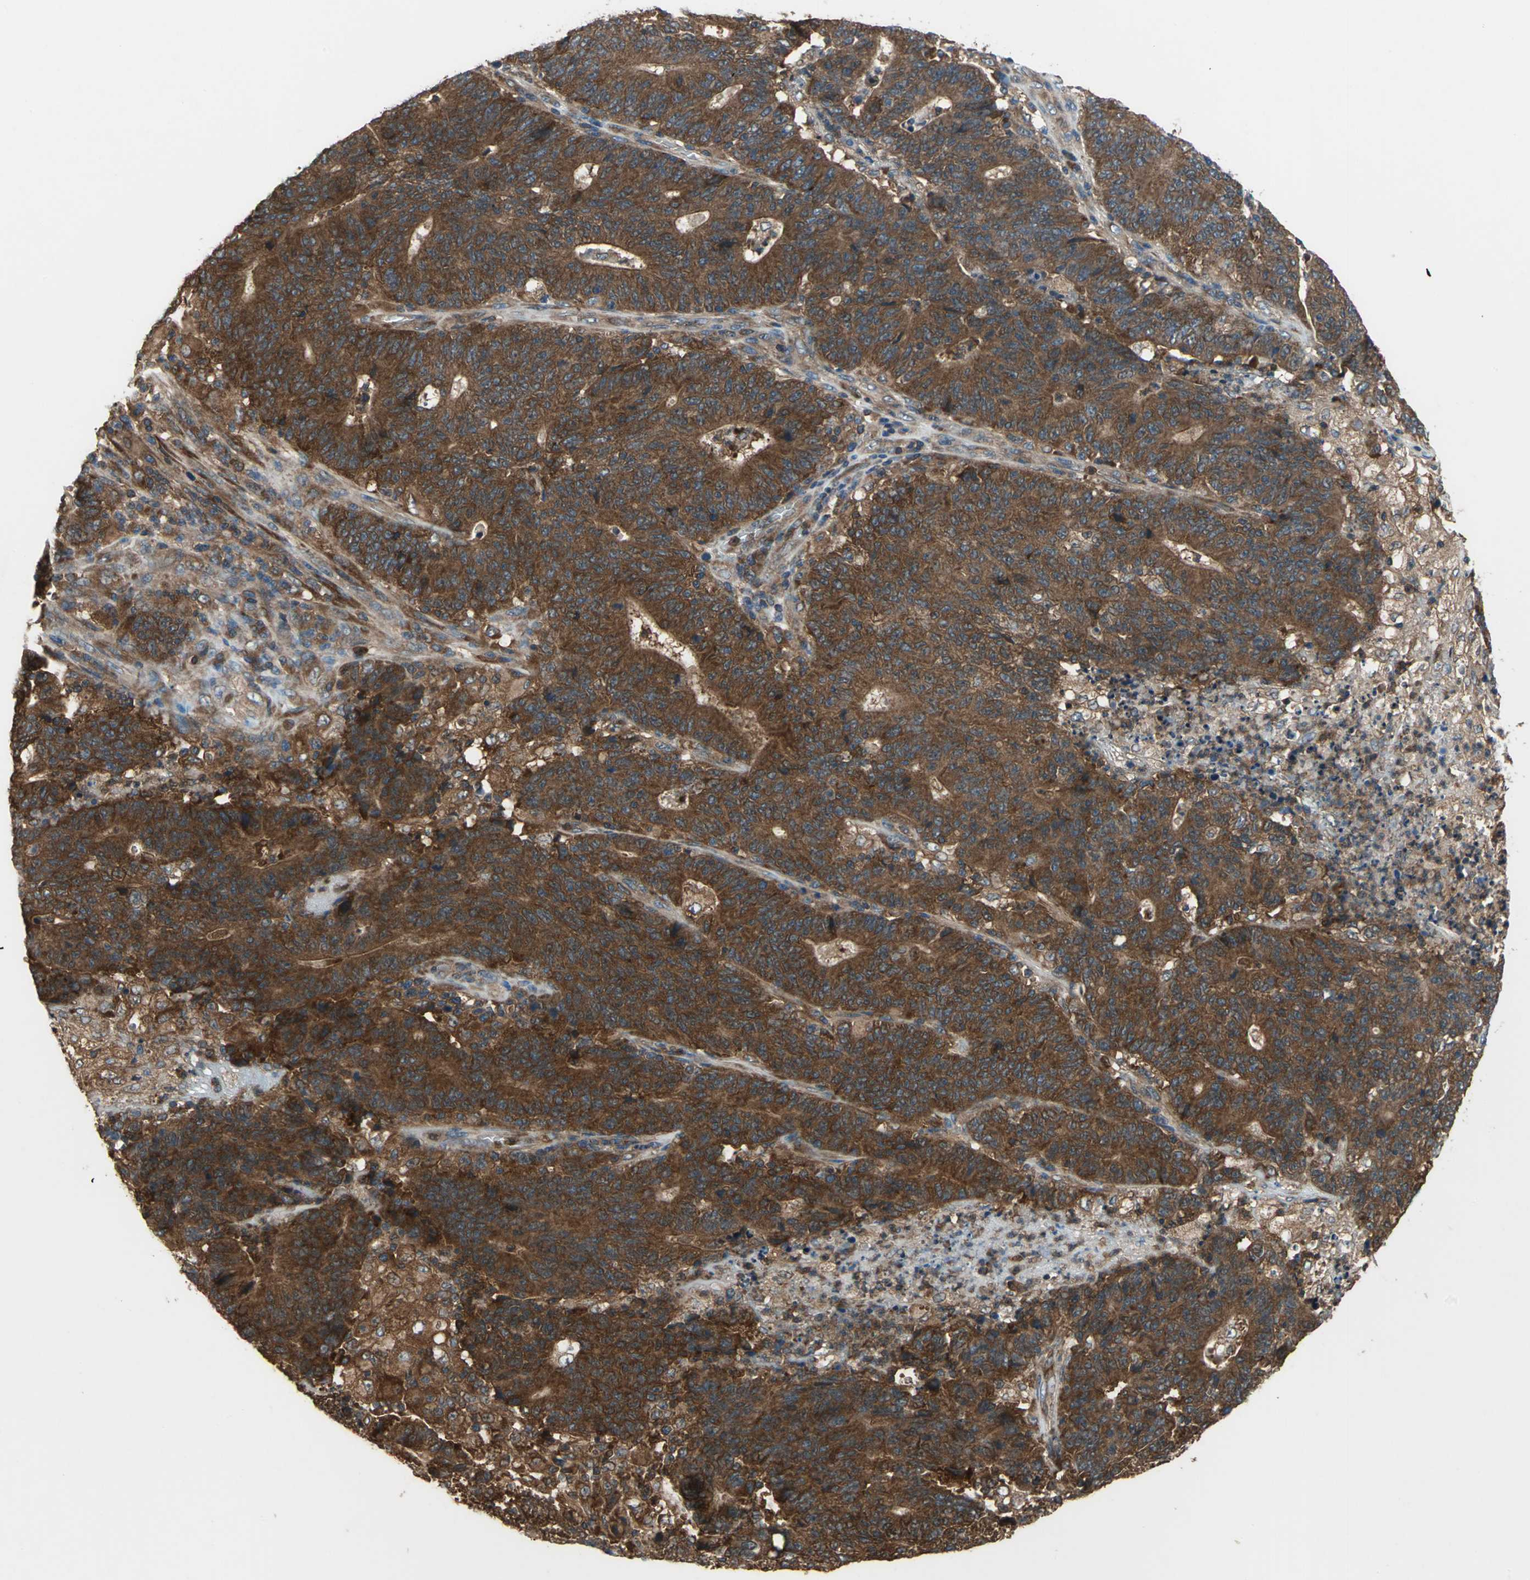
{"staining": {"intensity": "strong", "quantity": ">75%", "location": "cytoplasmic/membranous"}, "tissue": "colorectal cancer", "cell_type": "Tumor cells", "image_type": "cancer", "snomed": [{"axis": "morphology", "description": "Normal tissue, NOS"}, {"axis": "morphology", "description": "Adenocarcinoma, NOS"}, {"axis": "topography", "description": "Colon"}], "caption": "Protein analysis of colorectal cancer tissue shows strong cytoplasmic/membranous staining in approximately >75% of tumor cells.", "gene": "CAPN1", "patient": {"sex": "female", "age": 75}}